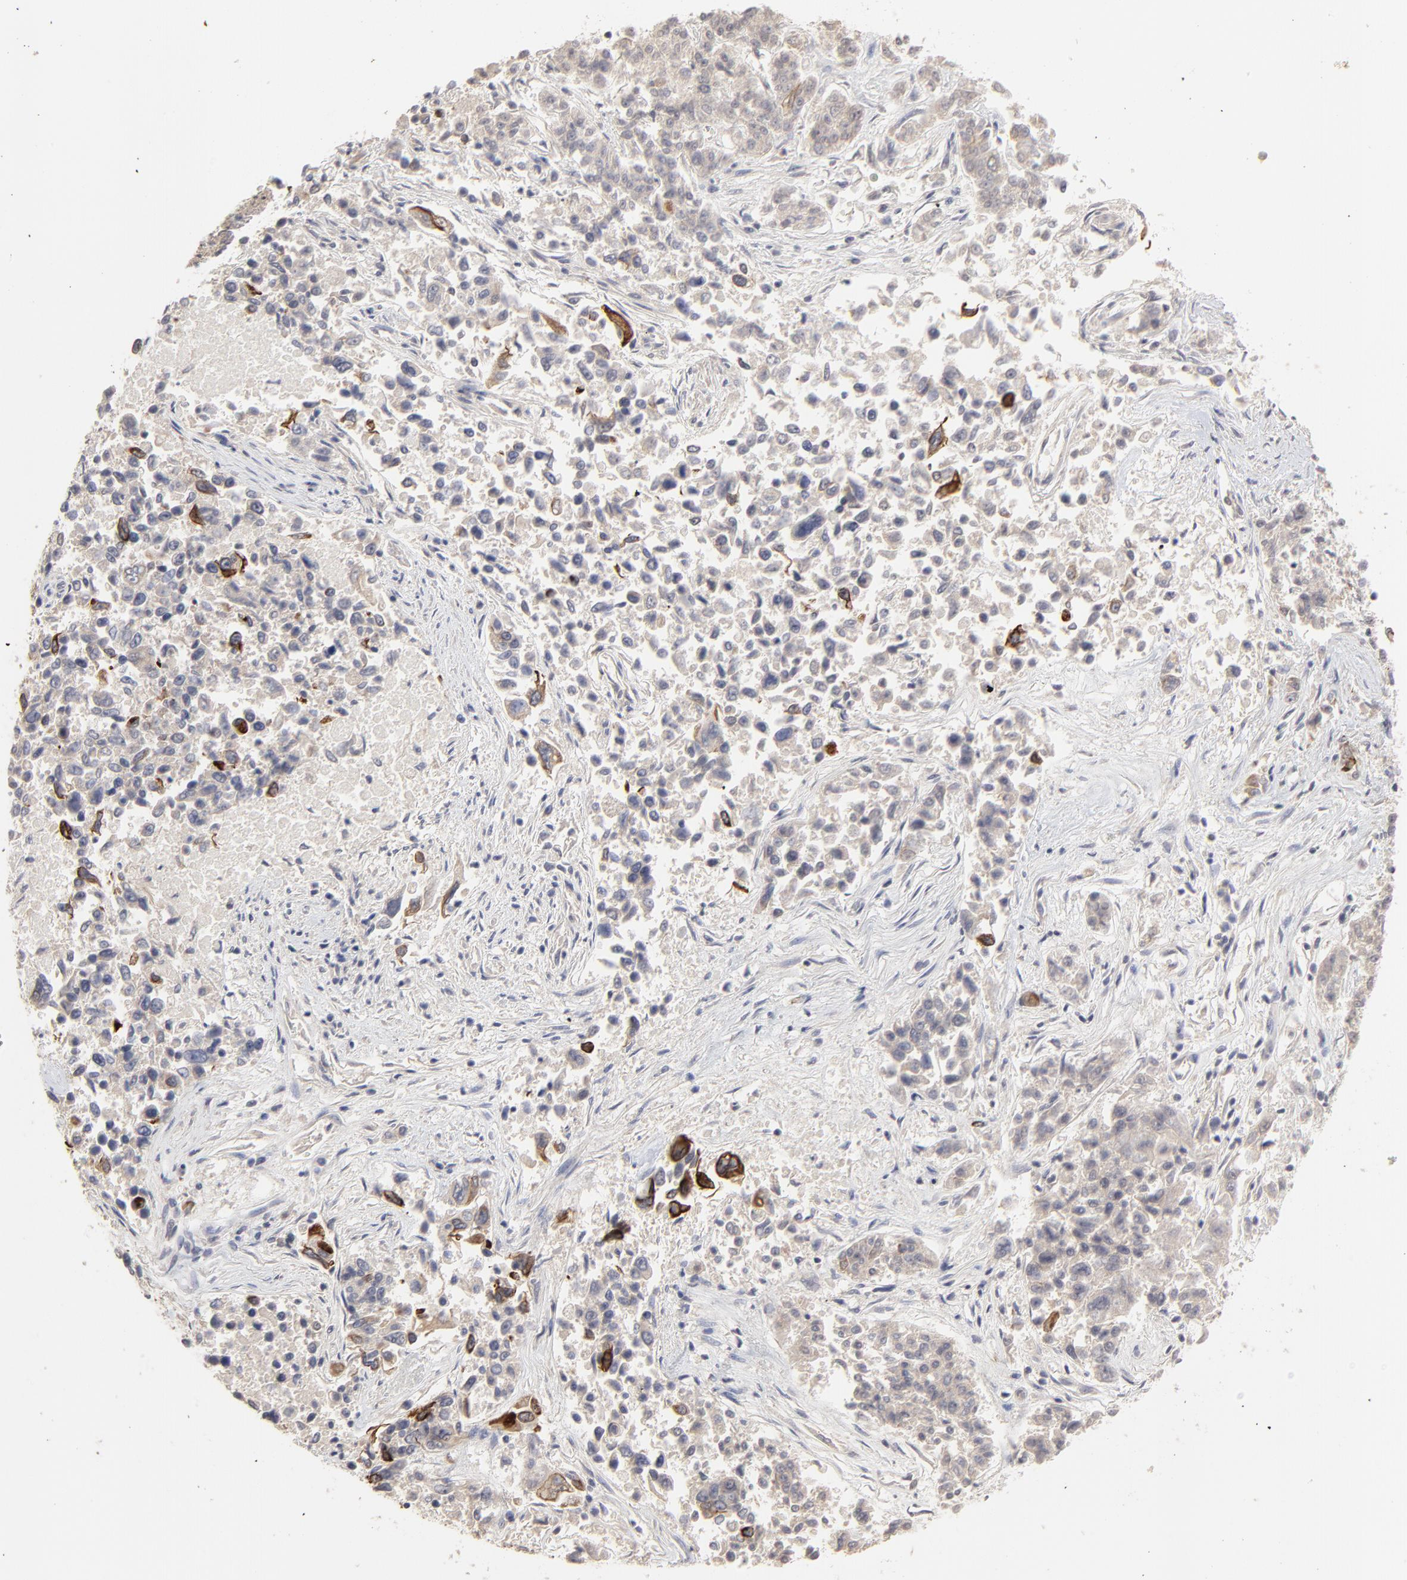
{"staining": {"intensity": "strong", "quantity": "<25%", "location": "cytoplasmic/membranous"}, "tissue": "lung cancer", "cell_type": "Tumor cells", "image_type": "cancer", "snomed": [{"axis": "morphology", "description": "Adenocarcinoma, NOS"}, {"axis": "topography", "description": "Lung"}], "caption": "Immunohistochemistry (IHC) micrograph of neoplastic tissue: lung cancer stained using IHC shows medium levels of strong protein expression localized specifically in the cytoplasmic/membranous of tumor cells, appearing as a cytoplasmic/membranous brown color.", "gene": "FAM199X", "patient": {"sex": "male", "age": 84}}